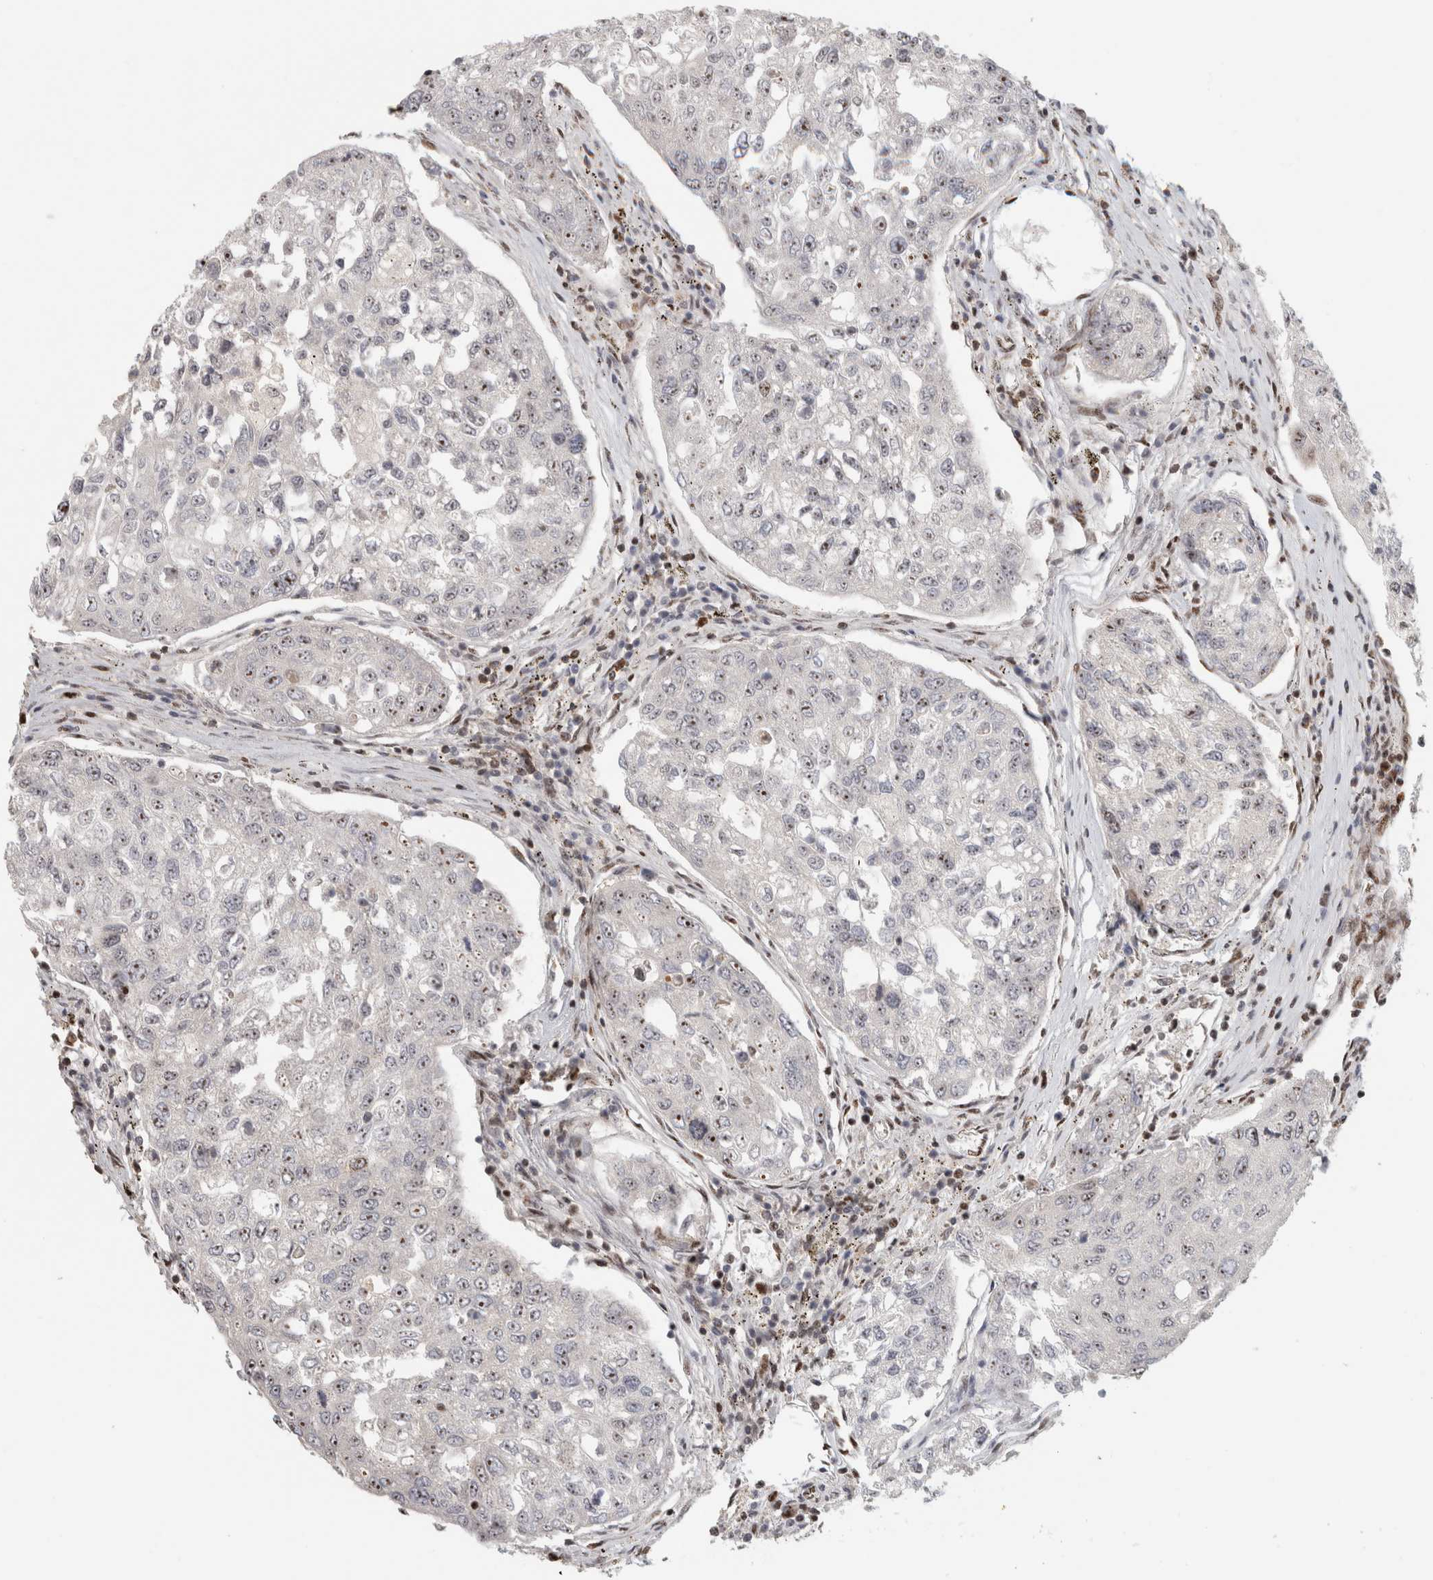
{"staining": {"intensity": "weak", "quantity": "<25%", "location": "nuclear"}, "tissue": "urothelial cancer", "cell_type": "Tumor cells", "image_type": "cancer", "snomed": [{"axis": "morphology", "description": "Urothelial carcinoma, High grade"}, {"axis": "topography", "description": "Lymph node"}, {"axis": "topography", "description": "Urinary bladder"}], "caption": "Immunohistochemical staining of urothelial cancer displays no significant staining in tumor cells.", "gene": "EBNA1BP2", "patient": {"sex": "male", "age": 51}}